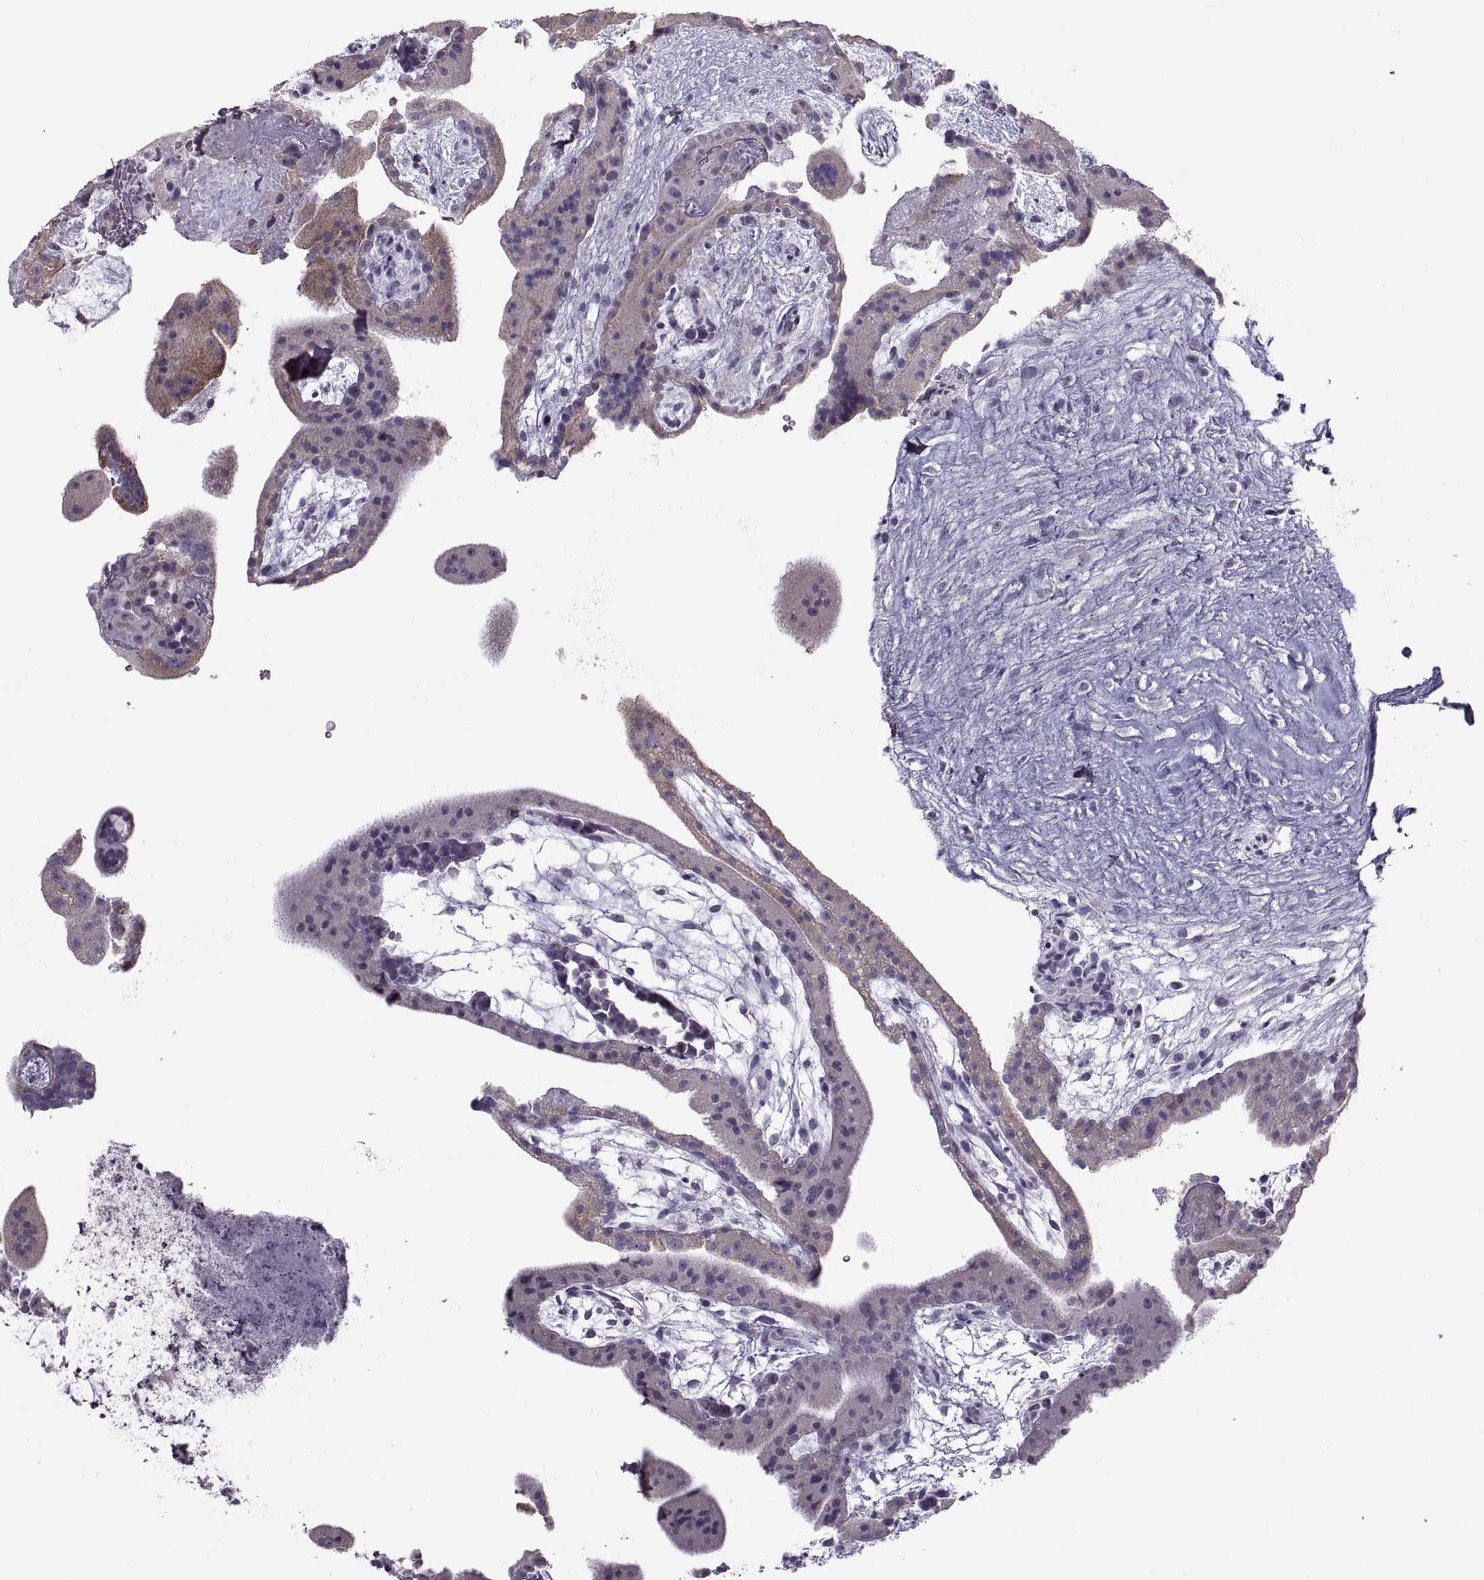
{"staining": {"intensity": "negative", "quantity": "none", "location": "none"}, "tissue": "placenta", "cell_type": "Decidual cells", "image_type": "normal", "snomed": [{"axis": "morphology", "description": "Normal tissue, NOS"}, {"axis": "topography", "description": "Placenta"}], "caption": "Immunohistochemistry image of unremarkable human placenta stained for a protein (brown), which displays no positivity in decidual cells. The staining was performed using DAB (3,3'-diaminobenzidine) to visualize the protein expression in brown, while the nuclei were stained in blue with hematoxylin (Magnification: 20x).", "gene": "ASIC2", "patient": {"sex": "female", "age": 19}}